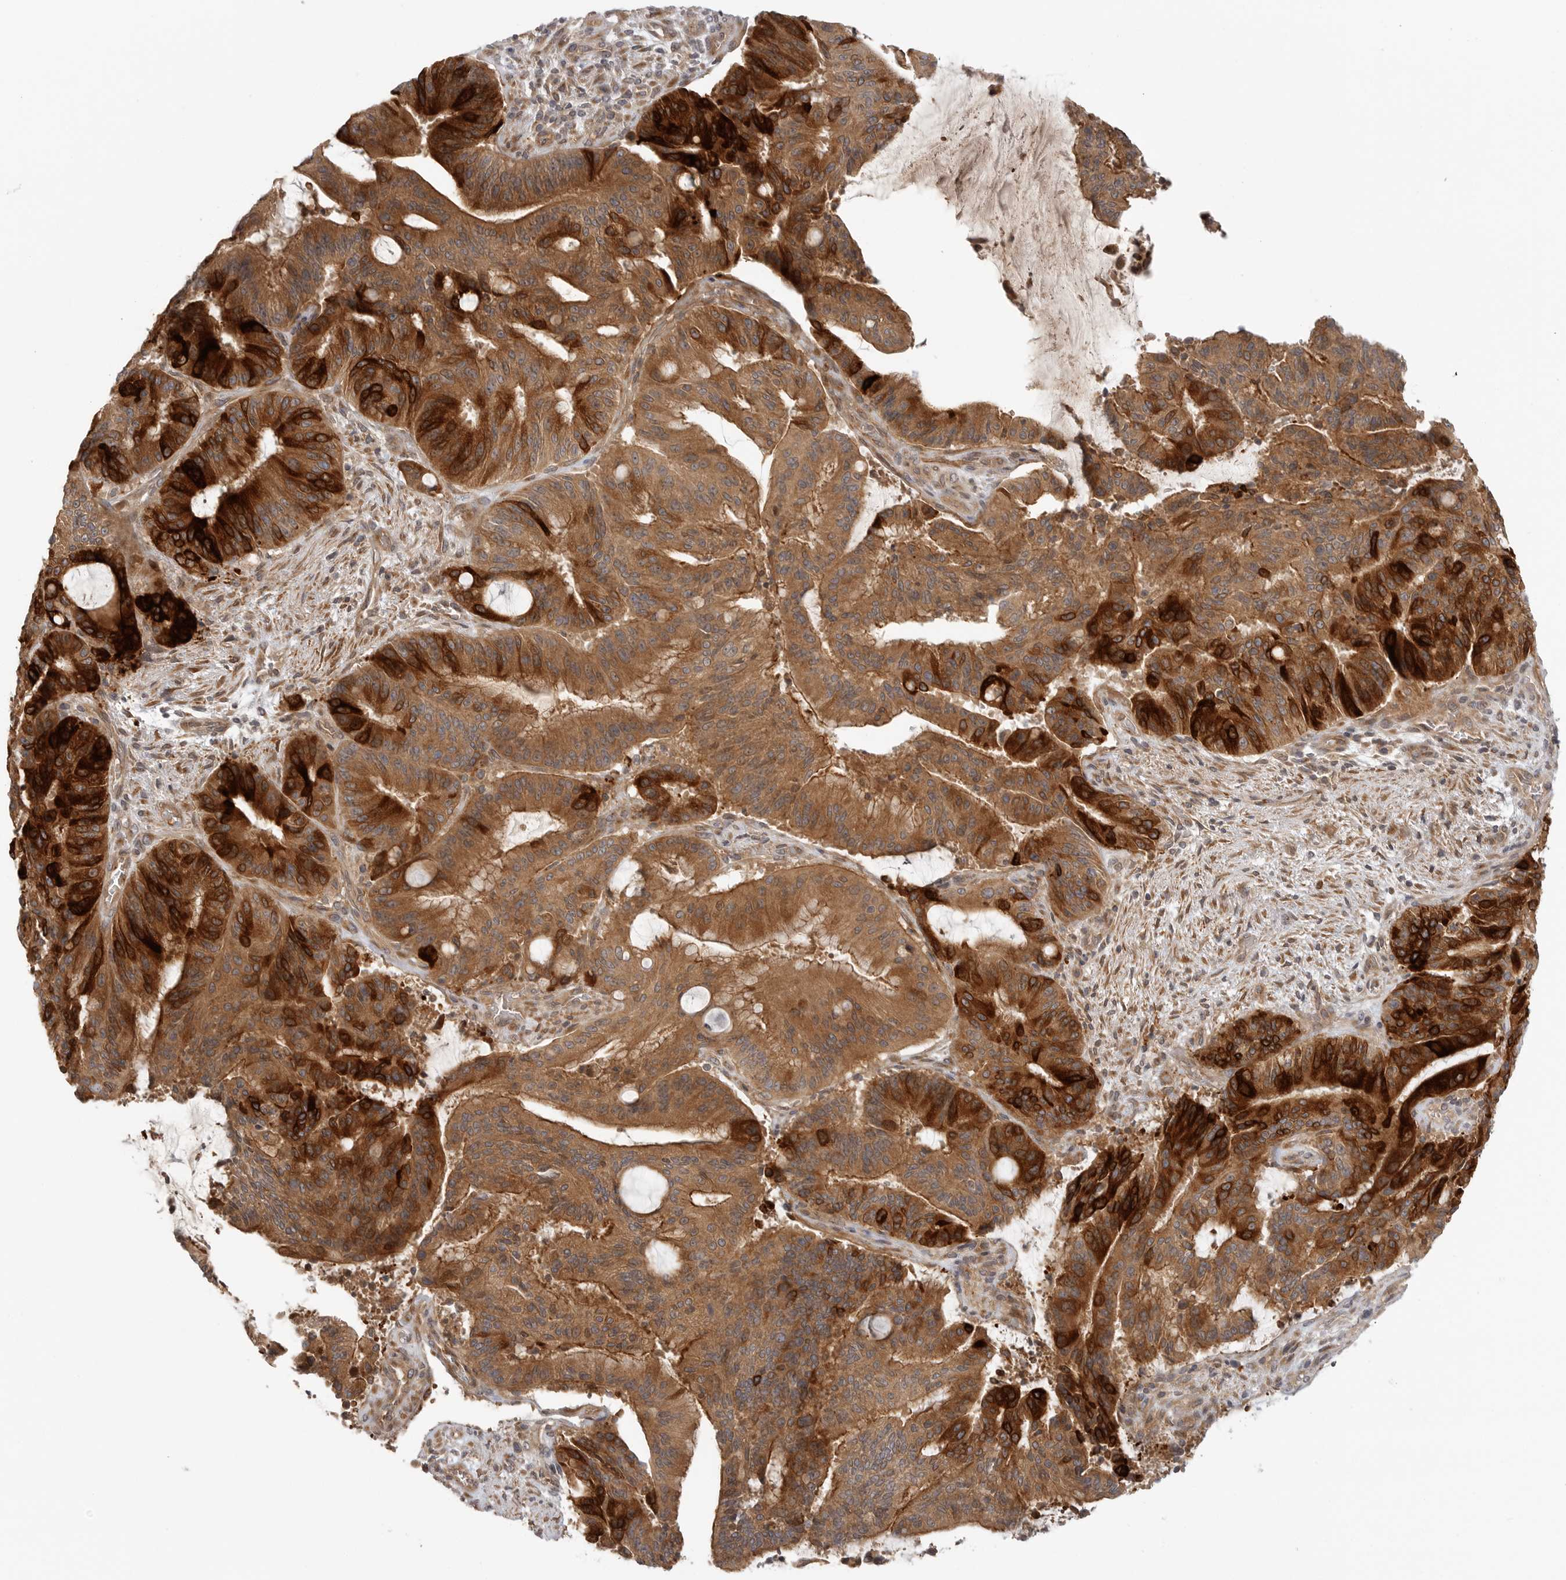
{"staining": {"intensity": "strong", "quantity": ">75%", "location": "cytoplasmic/membranous"}, "tissue": "liver cancer", "cell_type": "Tumor cells", "image_type": "cancer", "snomed": [{"axis": "morphology", "description": "Normal tissue, NOS"}, {"axis": "morphology", "description": "Cholangiocarcinoma"}, {"axis": "topography", "description": "Liver"}, {"axis": "topography", "description": "Peripheral nerve tissue"}], "caption": "IHC histopathology image of human liver cancer stained for a protein (brown), which shows high levels of strong cytoplasmic/membranous positivity in about >75% of tumor cells.", "gene": "CCPG1", "patient": {"sex": "female", "age": 73}}